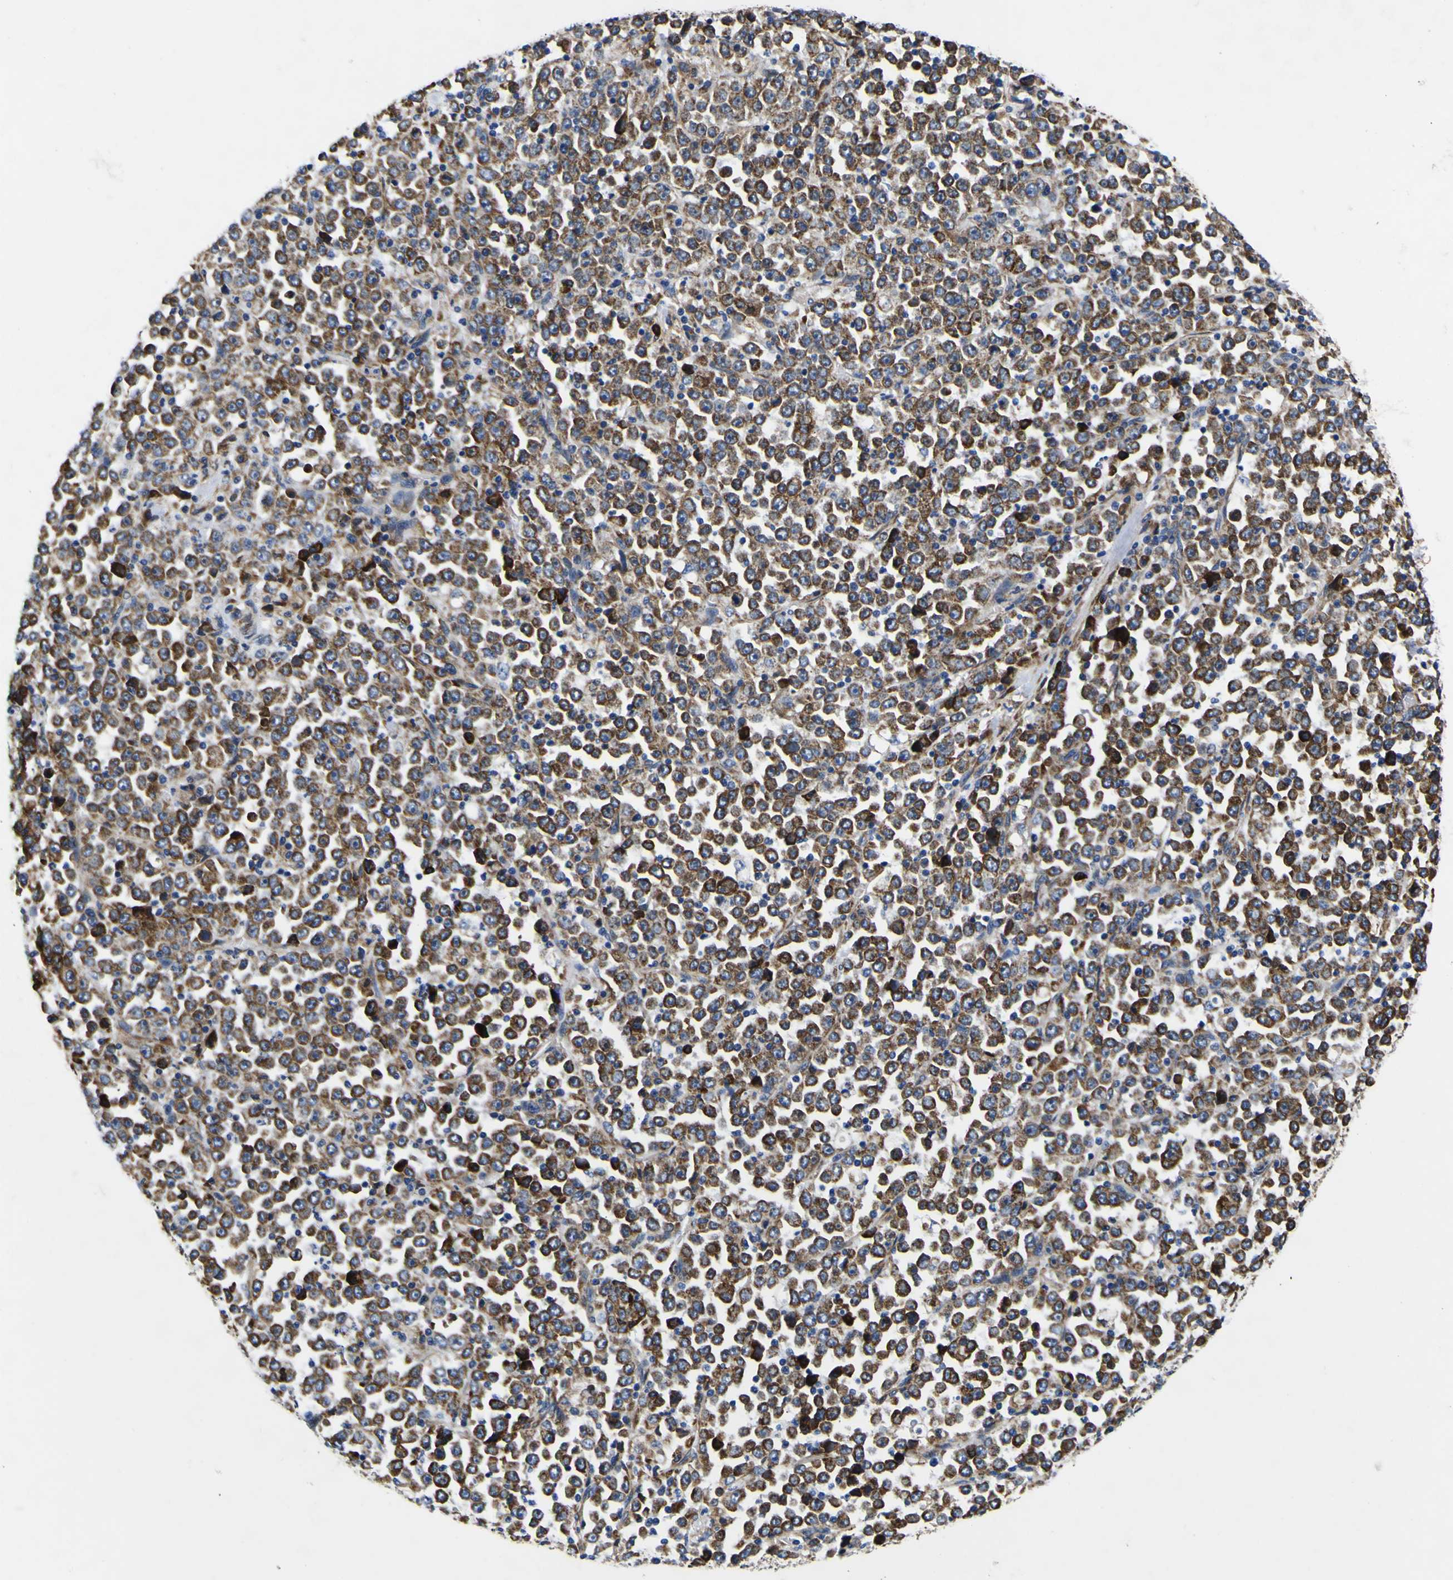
{"staining": {"intensity": "strong", "quantity": ">75%", "location": "cytoplasmic/membranous"}, "tissue": "stomach cancer", "cell_type": "Tumor cells", "image_type": "cancer", "snomed": [{"axis": "morphology", "description": "Normal tissue, NOS"}, {"axis": "morphology", "description": "Adenocarcinoma, NOS"}, {"axis": "topography", "description": "Stomach, upper"}, {"axis": "topography", "description": "Stomach"}], "caption": "This histopathology image reveals IHC staining of human adenocarcinoma (stomach), with high strong cytoplasmic/membranous positivity in approximately >75% of tumor cells.", "gene": "SCD", "patient": {"sex": "male", "age": 59}}